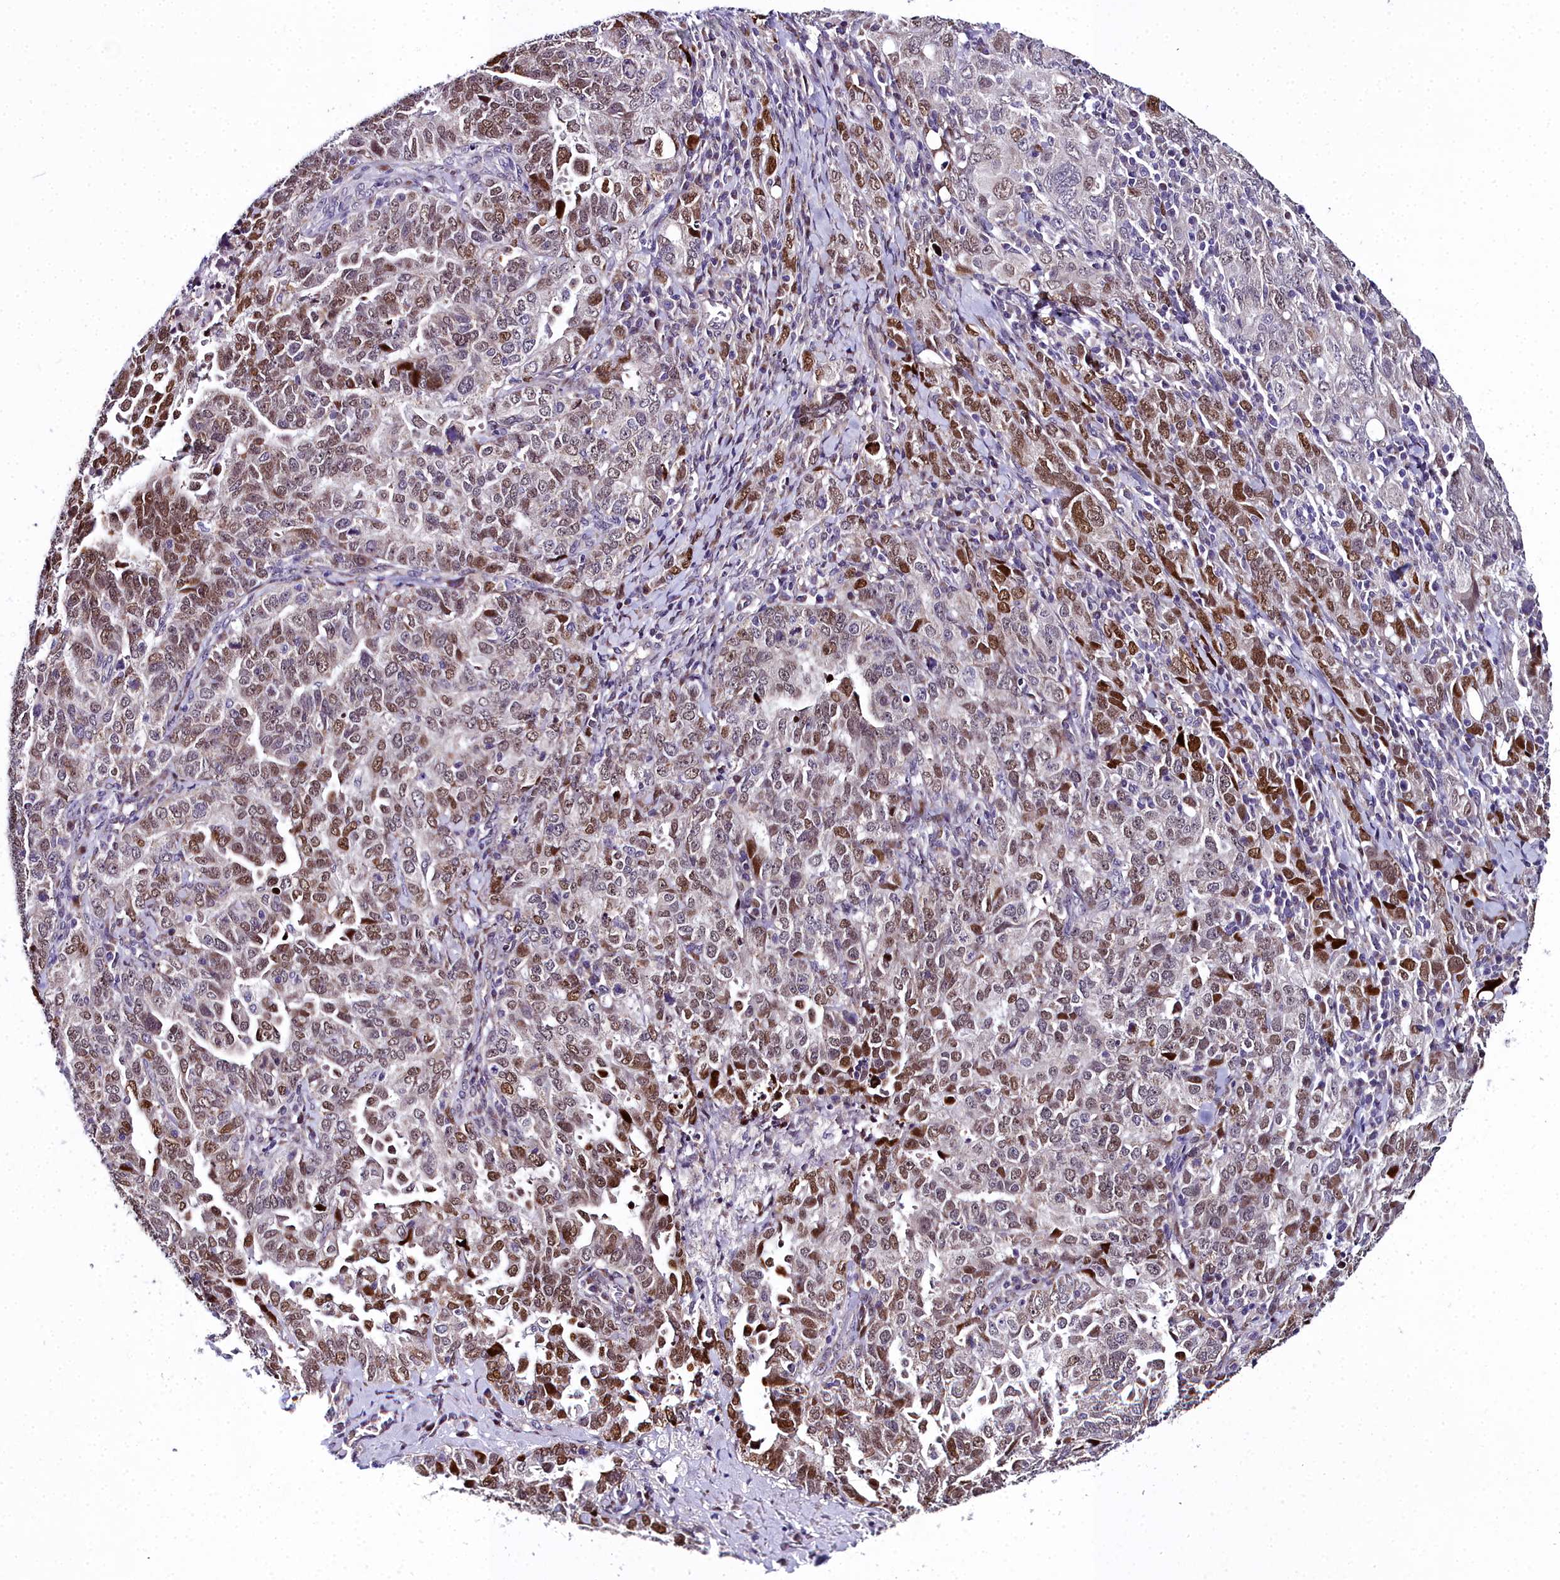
{"staining": {"intensity": "moderate", "quantity": ">75%", "location": "nuclear"}, "tissue": "ovarian cancer", "cell_type": "Tumor cells", "image_type": "cancer", "snomed": [{"axis": "morphology", "description": "Carcinoma, endometroid"}, {"axis": "topography", "description": "Ovary"}], "caption": "Tumor cells reveal medium levels of moderate nuclear positivity in about >75% of cells in human ovarian cancer. (DAB = brown stain, brightfield microscopy at high magnification).", "gene": "AP1M1", "patient": {"sex": "female", "age": 62}}